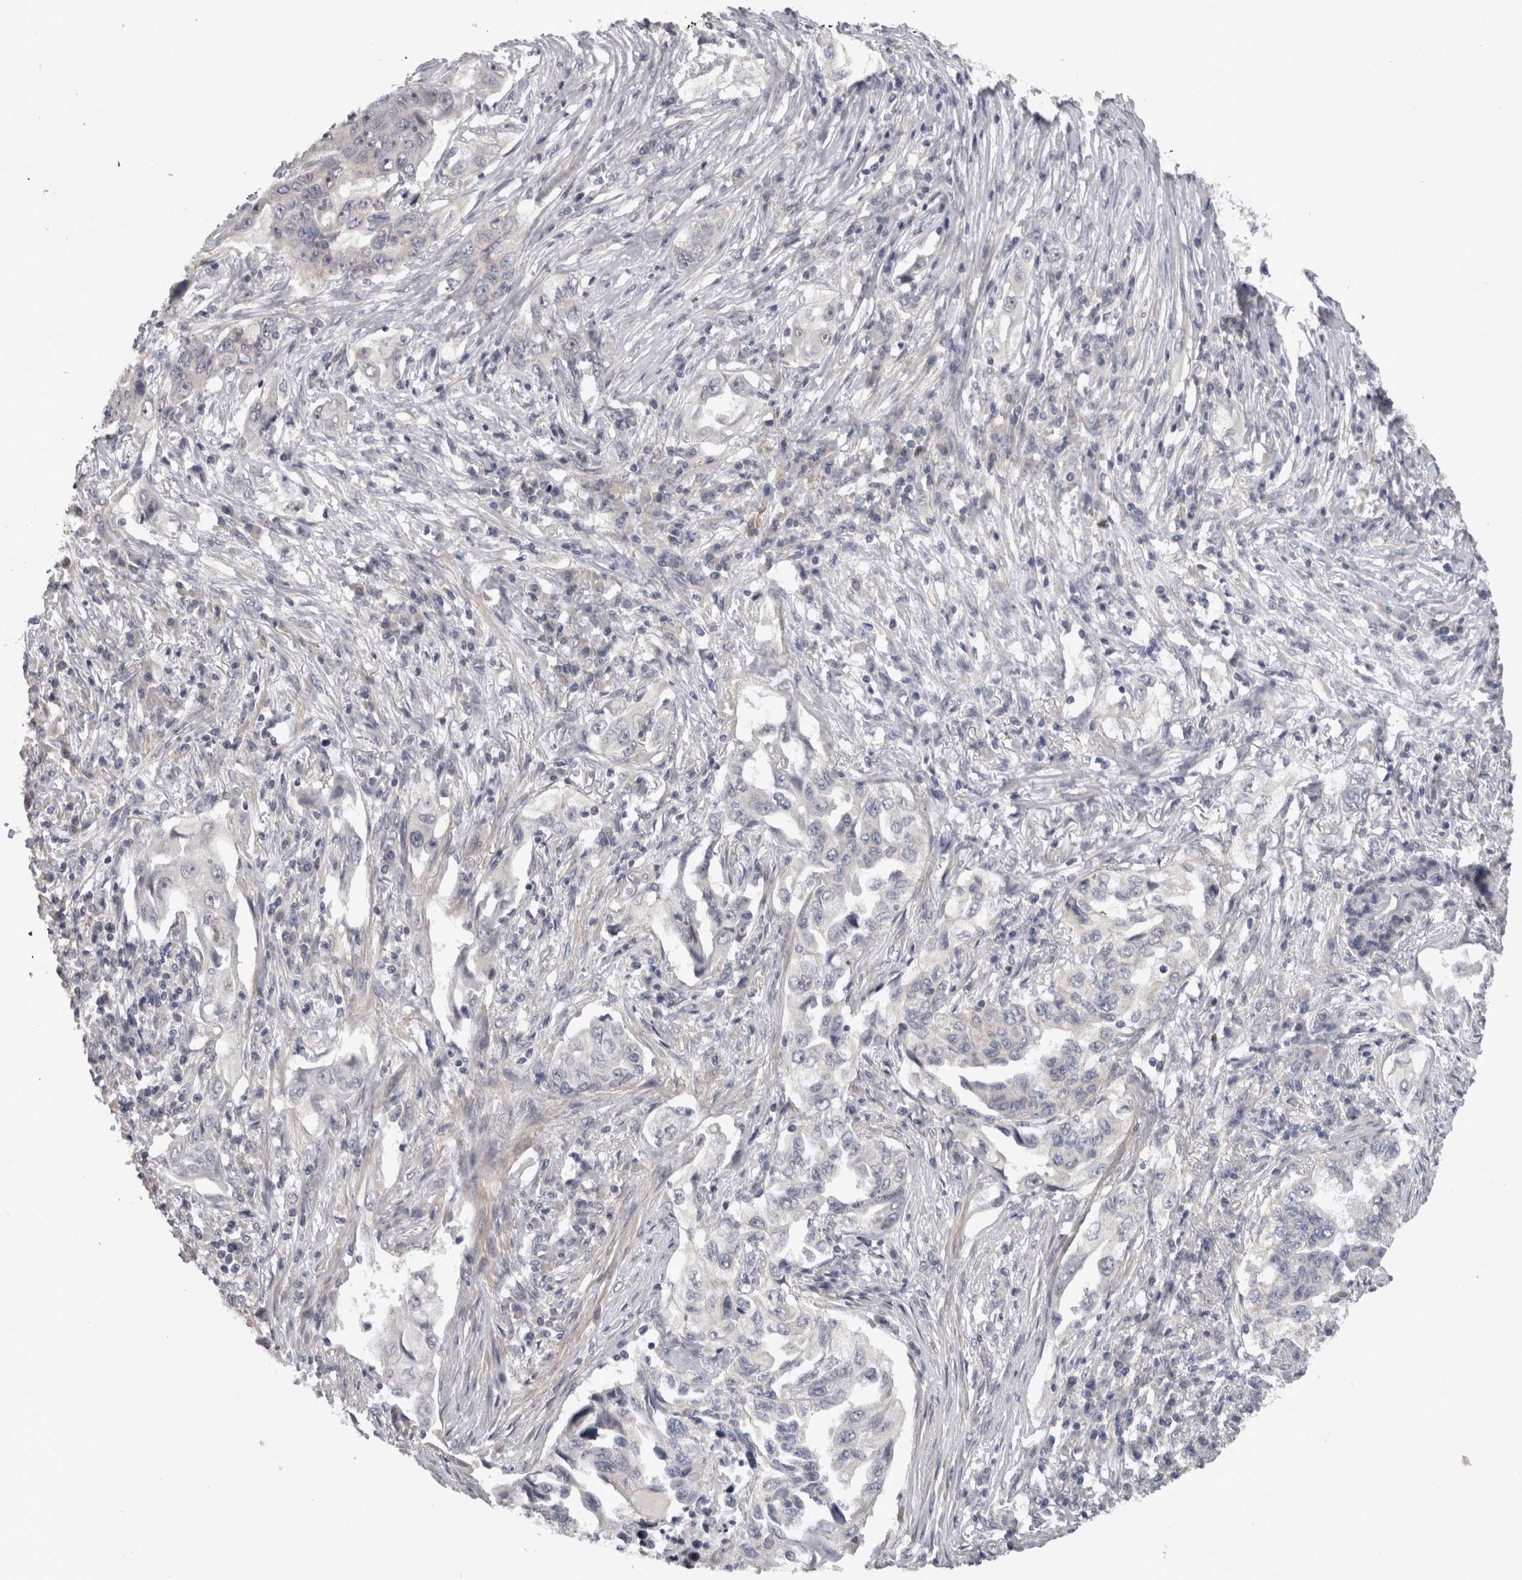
{"staining": {"intensity": "negative", "quantity": "none", "location": "none"}, "tissue": "lung cancer", "cell_type": "Tumor cells", "image_type": "cancer", "snomed": [{"axis": "morphology", "description": "Adenocarcinoma, NOS"}, {"axis": "topography", "description": "Lung"}], "caption": "Immunohistochemistry (IHC) of lung adenocarcinoma demonstrates no staining in tumor cells.", "gene": "RMDN1", "patient": {"sex": "female", "age": 51}}